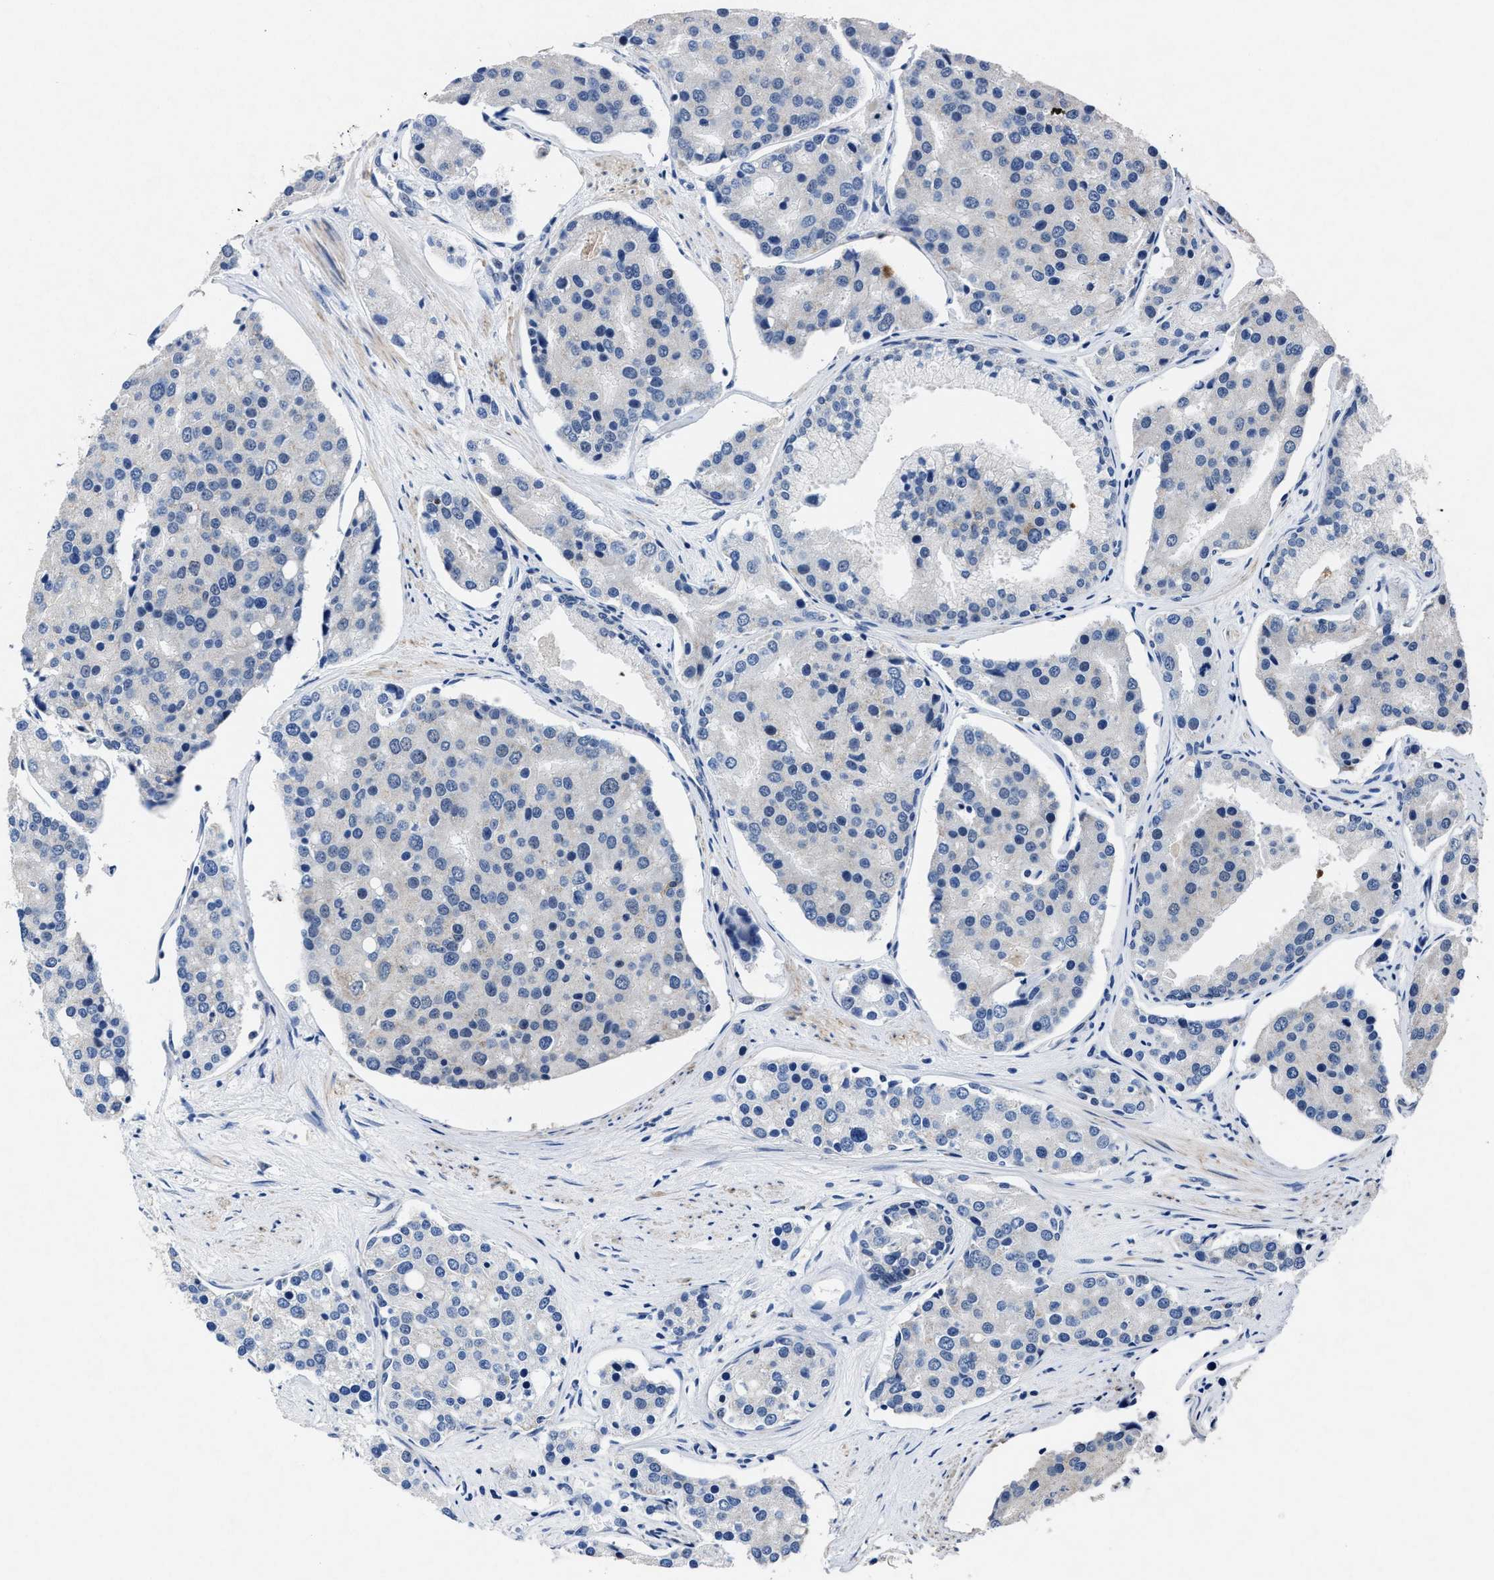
{"staining": {"intensity": "negative", "quantity": "none", "location": "none"}, "tissue": "prostate cancer", "cell_type": "Tumor cells", "image_type": "cancer", "snomed": [{"axis": "morphology", "description": "Adenocarcinoma, High grade"}, {"axis": "topography", "description": "Prostate"}], "caption": "A histopathology image of prostate high-grade adenocarcinoma stained for a protein demonstrates no brown staining in tumor cells.", "gene": "ID3", "patient": {"sex": "male", "age": 50}}